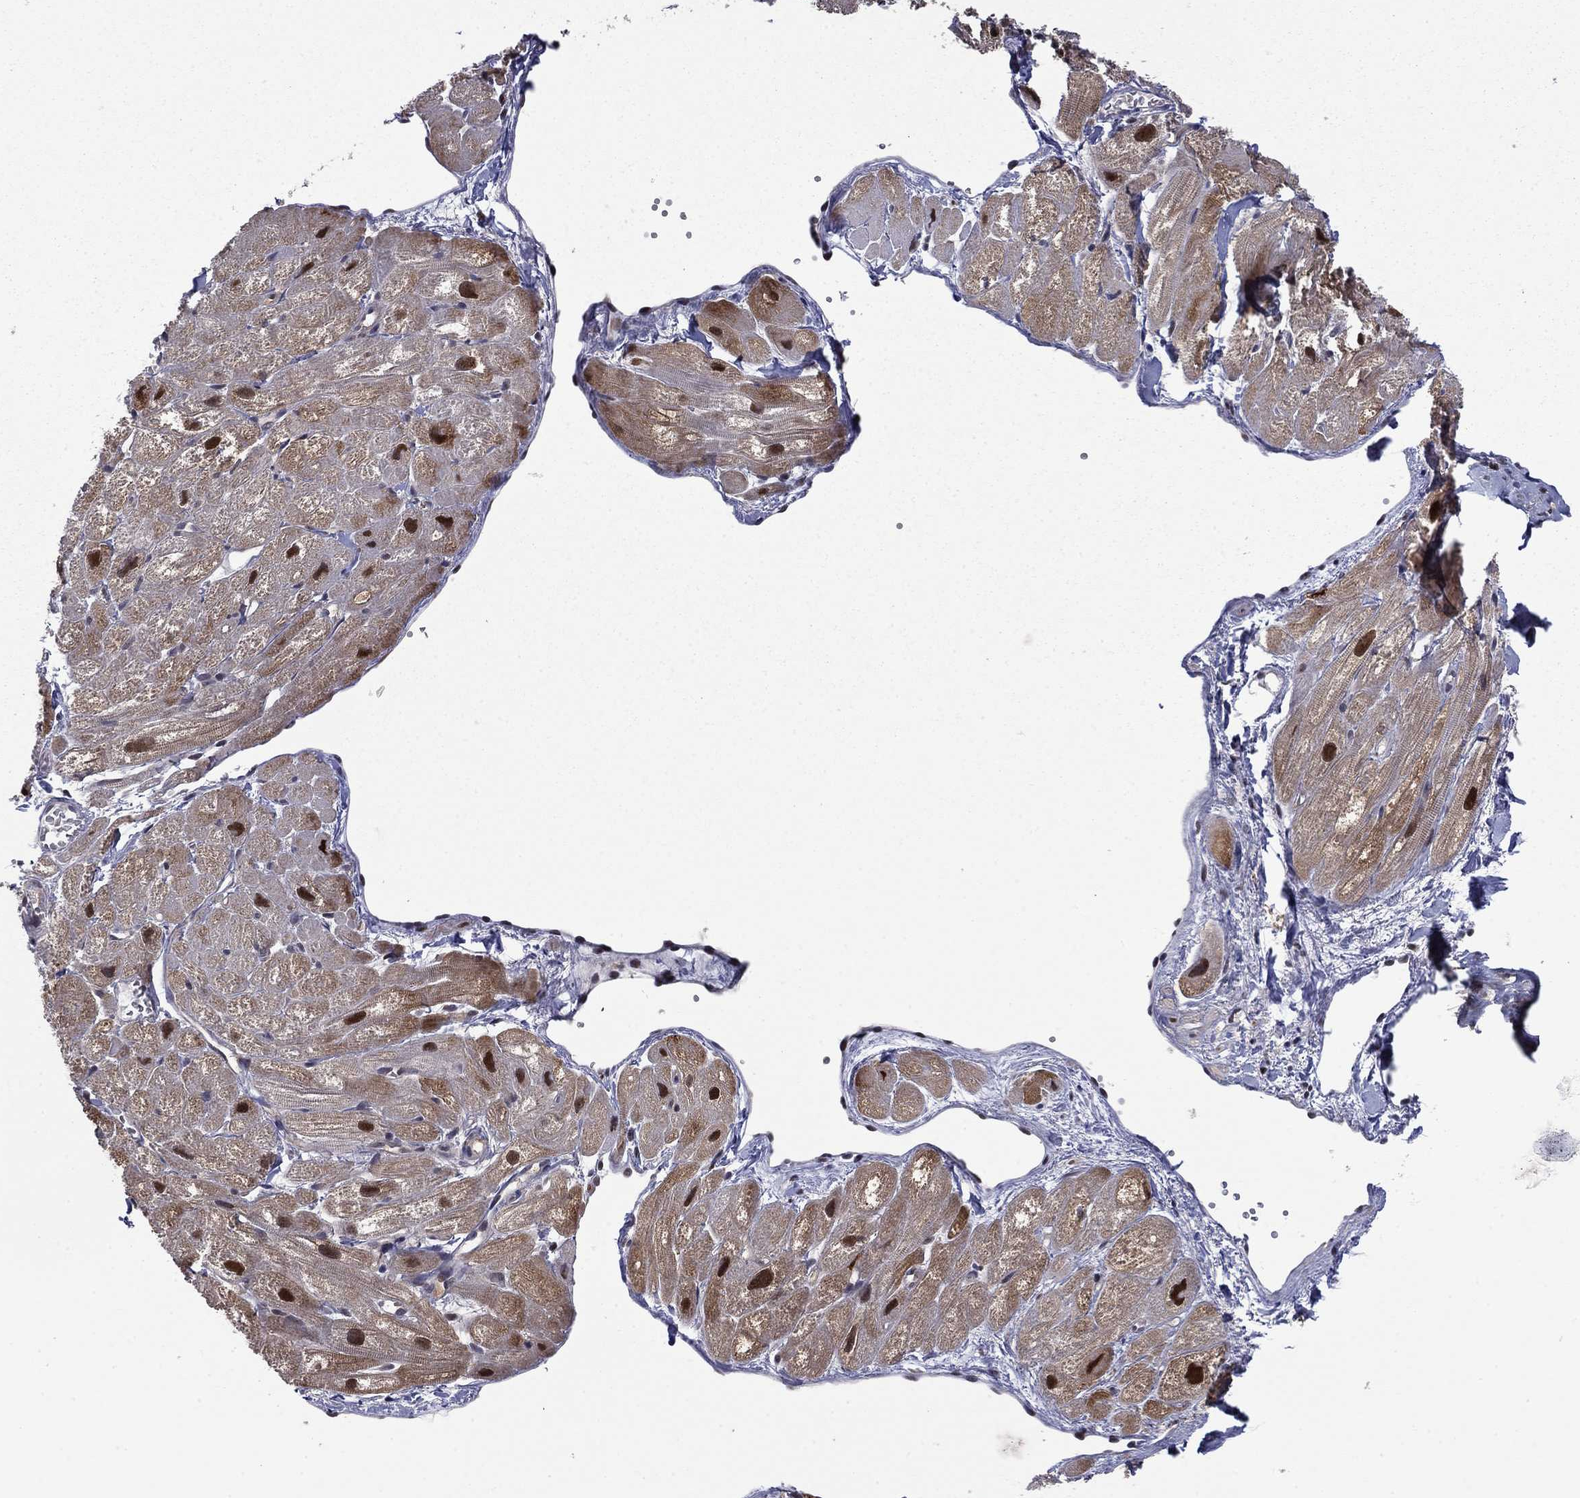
{"staining": {"intensity": "strong", "quantity": "25%-75%", "location": "nuclear"}, "tissue": "heart muscle", "cell_type": "Cardiomyocytes", "image_type": "normal", "snomed": [{"axis": "morphology", "description": "Normal tissue, NOS"}, {"axis": "topography", "description": "Heart"}], "caption": "This histopathology image shows normal heart muscle stained with immunohistochemistry (IHC) to label a protein in brown. The nuclear of cardiomyocytes show strong positivity for the protein. Nuclei are counter-stained blue.", "gene": "PSMD2", "patient": {"sex": "male", "age": 58}}